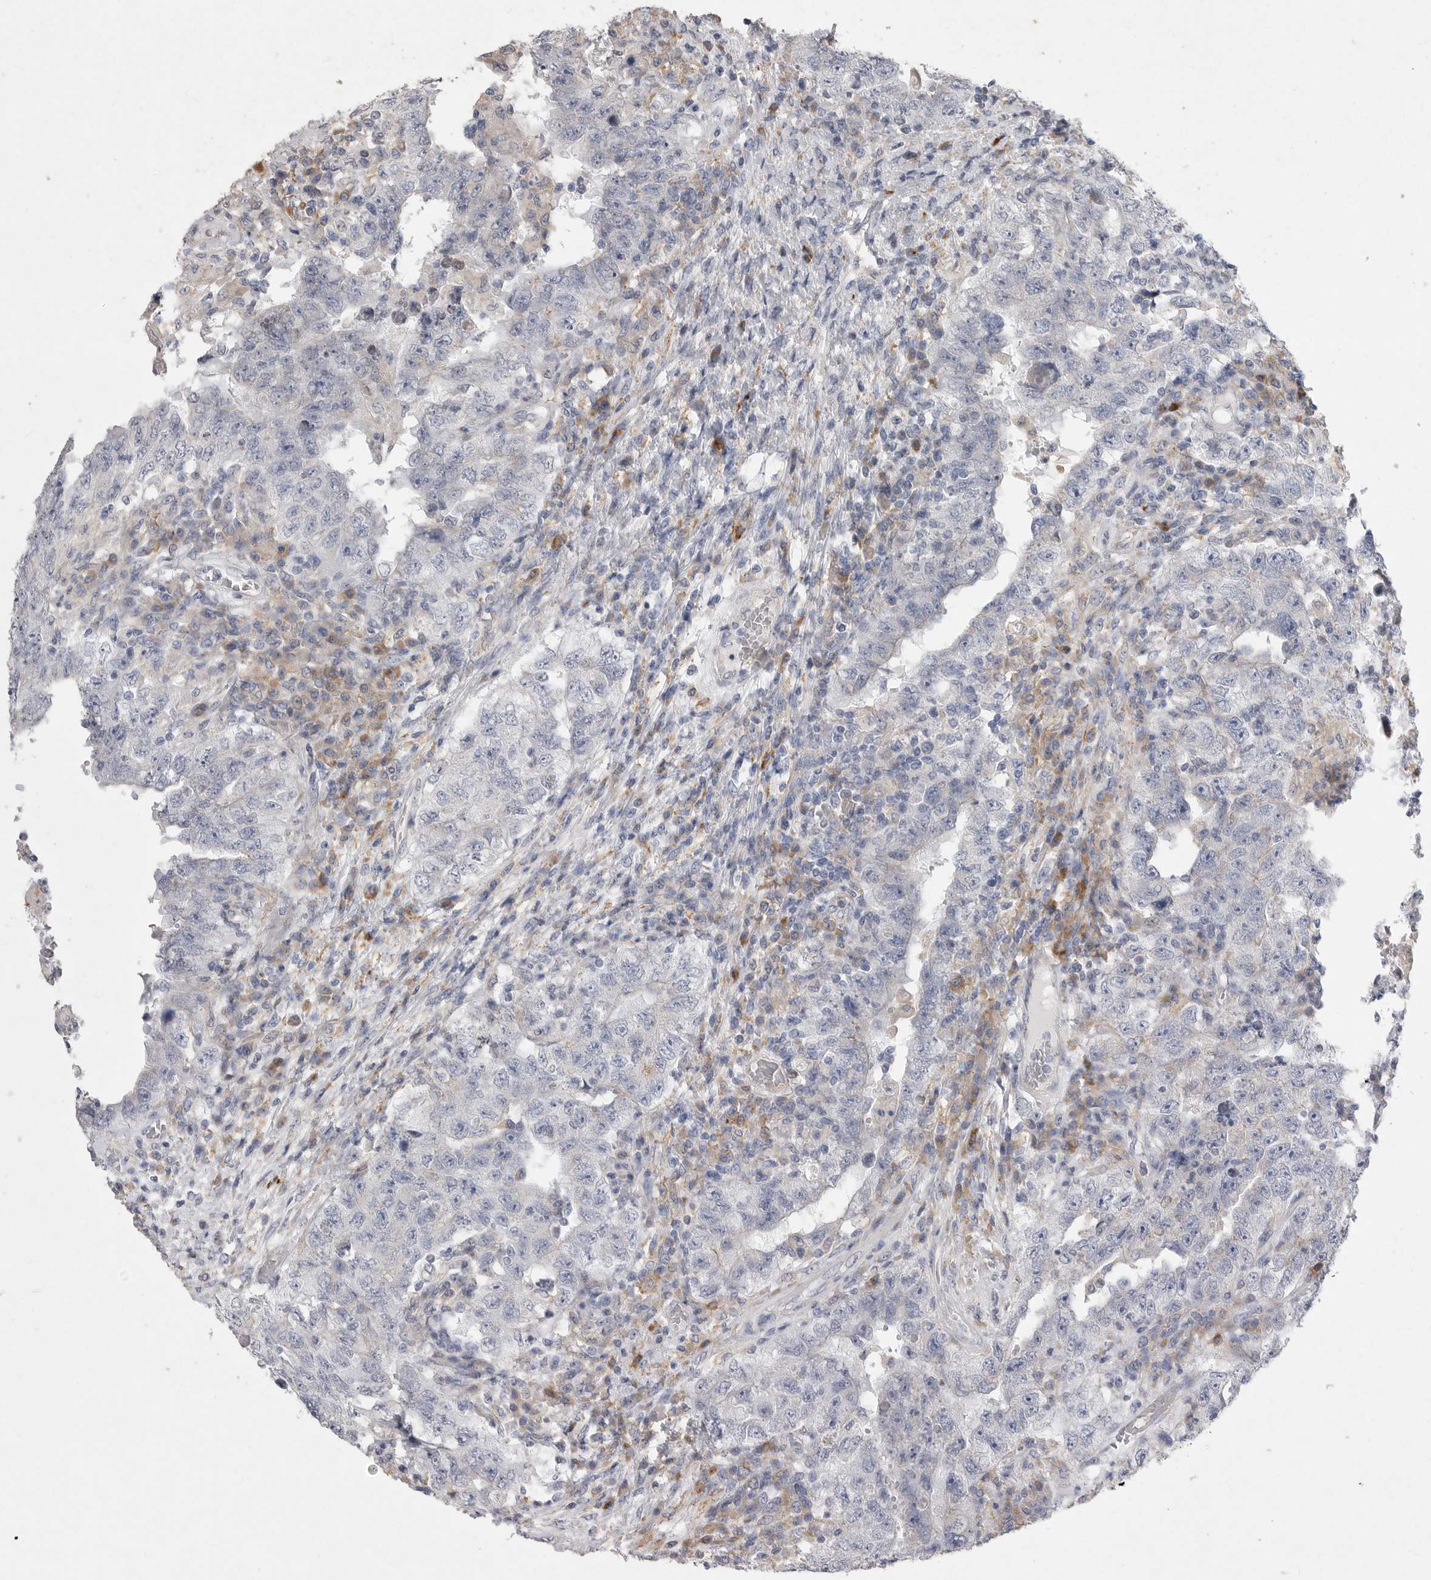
{"staining": {"intensity": "negative", "quantity": "none", "location": "none"}, "tissue": "testis cancer", "cell_type": "Tumor cells", "image_type": "cancer", "snomed": [{"axis": "morphology", "description": "Carcinoma, Embryonal, NOS"}, {"axis": "topography", "description": "Testis"}], "caption": "Protein analysis of testis cancer exhibits no significant expression in tumor cells.", "gene": "EDEM3", "patient": {"sex": "male", "age": 26}}